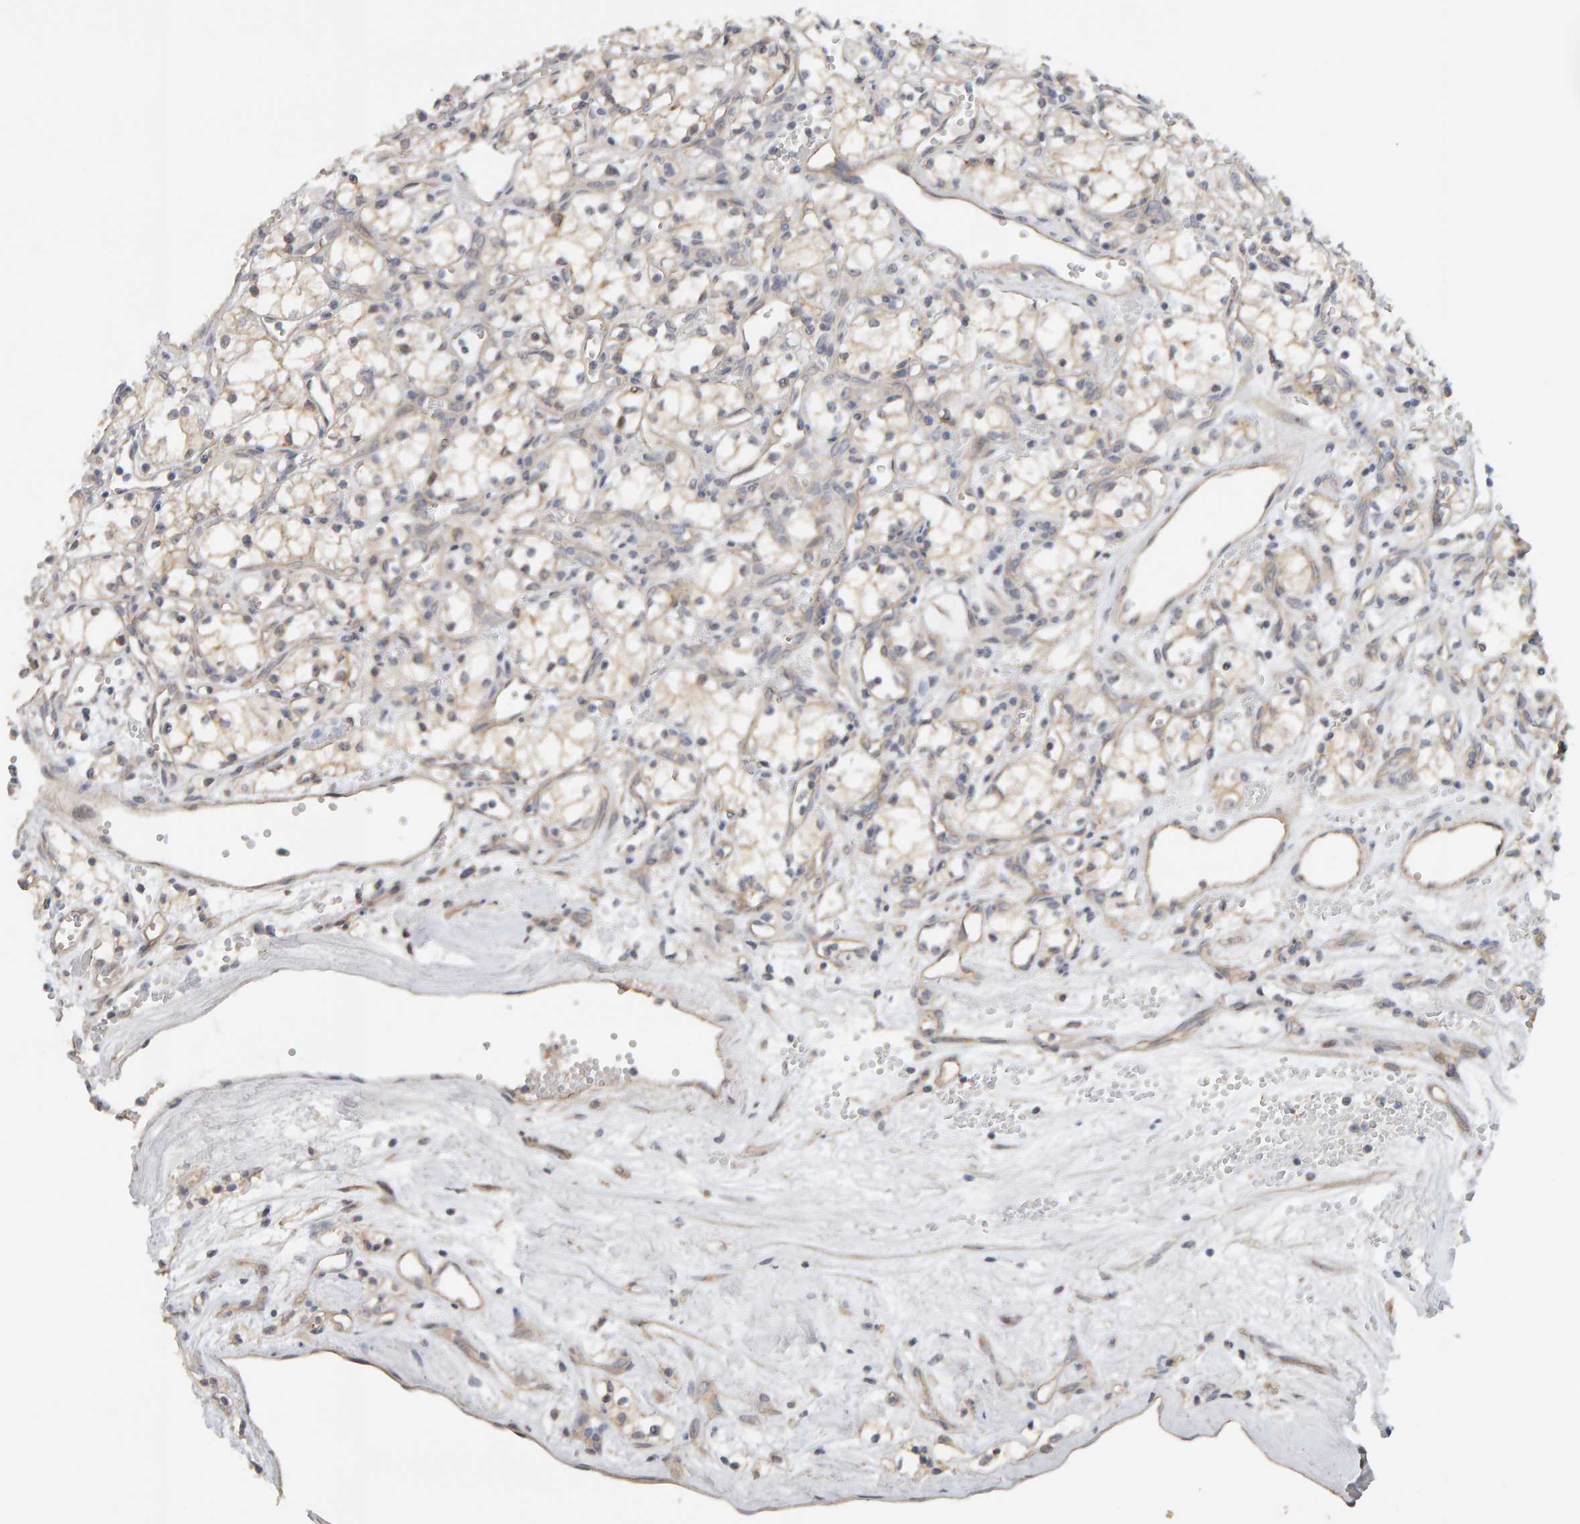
{"staining": {"intensity": "weak", "quantity": "<25%", "location": "cytoplasmic/membranous"}, "tissue": "renal cancer", "cell_type": "Tumor cells", "image_type": "cancer", "snomed": [{"axis": "morphology", "description": "Adenocarcinoma, NOS"}, {"axis": "topography", "description": "Kidney"}], "caption": "A histopathology image of adenocarcinoma (renal) stained for a protein demonstrates no brown staining in tumor cells.", "gene": "PPP1R16A", "patient": {"sex": "male", "age": 59}}